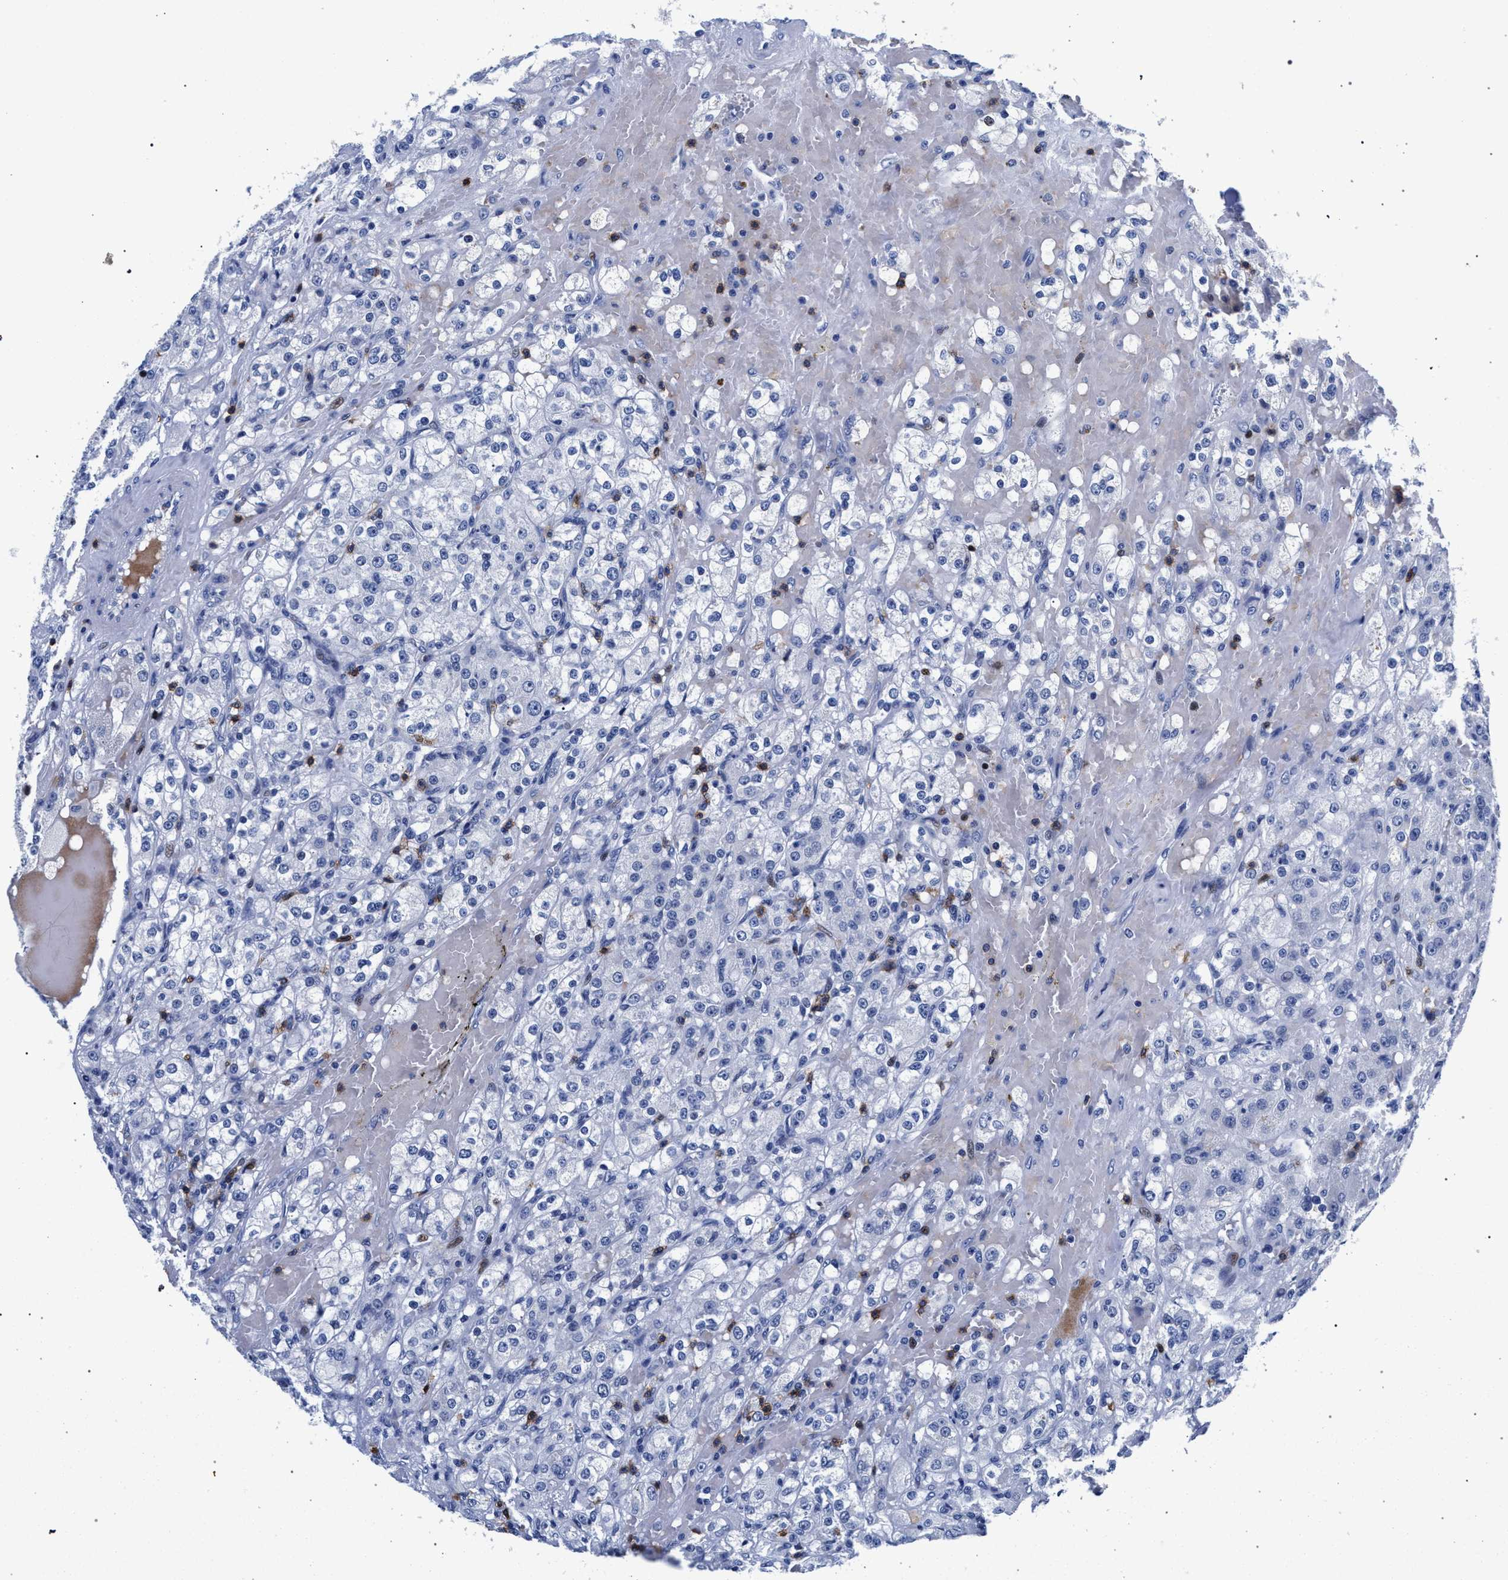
{"staining": {"intensity": "negative", "quantity": "none", "location": "none"}, "tissue": "renal cancer", "cell_type": "Tumor cells", "image_type": "cancer", "snomed": [{"axis": "morphology", "description": "Normal tissue, NOS"}, {"axis": "morphology", "description": "Adenocarcinoma, NOS"}, {"axis": "topography", "description": "Kidney"}], "caption": "Immunohistochemistry (IHC) of human renal cancer (adenocarcinoma) exhibits no staining in tumor cells.", "gene": "KLRK1", "patient": {"sex": "male", "age": 61}}